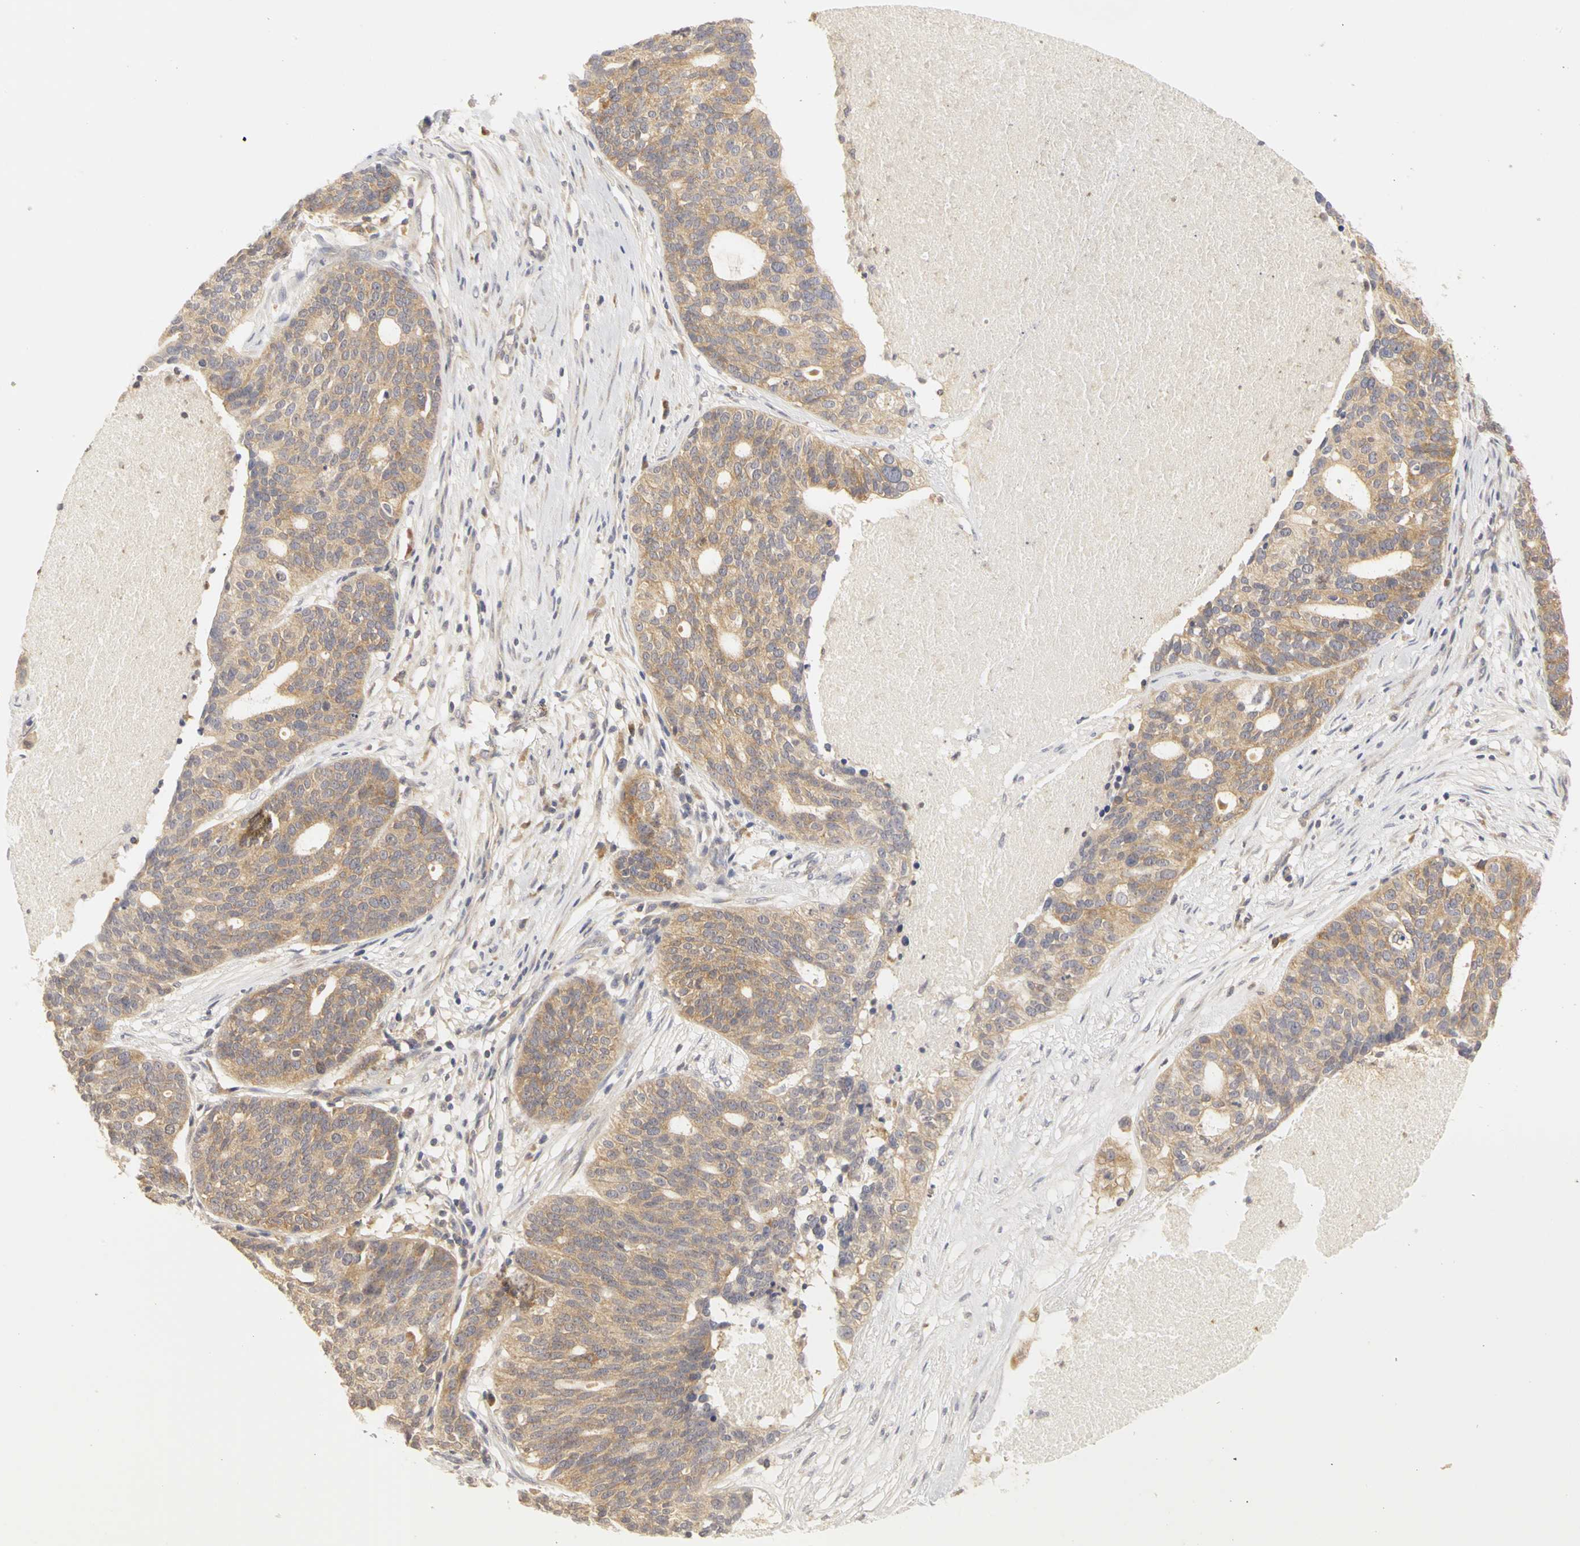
{"staining": {"intensity": "weak", "quantity": ">75%", "location": "cytoplasmic/membranous"}, "tissue": "ovarian cancer", "cell_type": "Tumor cells", "image_type": "cancer", "snomed": [{"axis": "morphology", "description": "Cystadenocarcinoma, serous, NOS"}, {"axis": "topography", "description": "Ovary"}], "caption": "Ovarian cancer (serous cystadenocarcinoma) tissue demonstrates weak cytoplasmic/membranous positivity in approximately >75% of tumor cells Using DAB (brown) and hematoxylin (blue) stains, captured at high magnification using brightfield microscopy.", "gene": "IRAK1", "patient": {"sex": "female", "age": 59}}